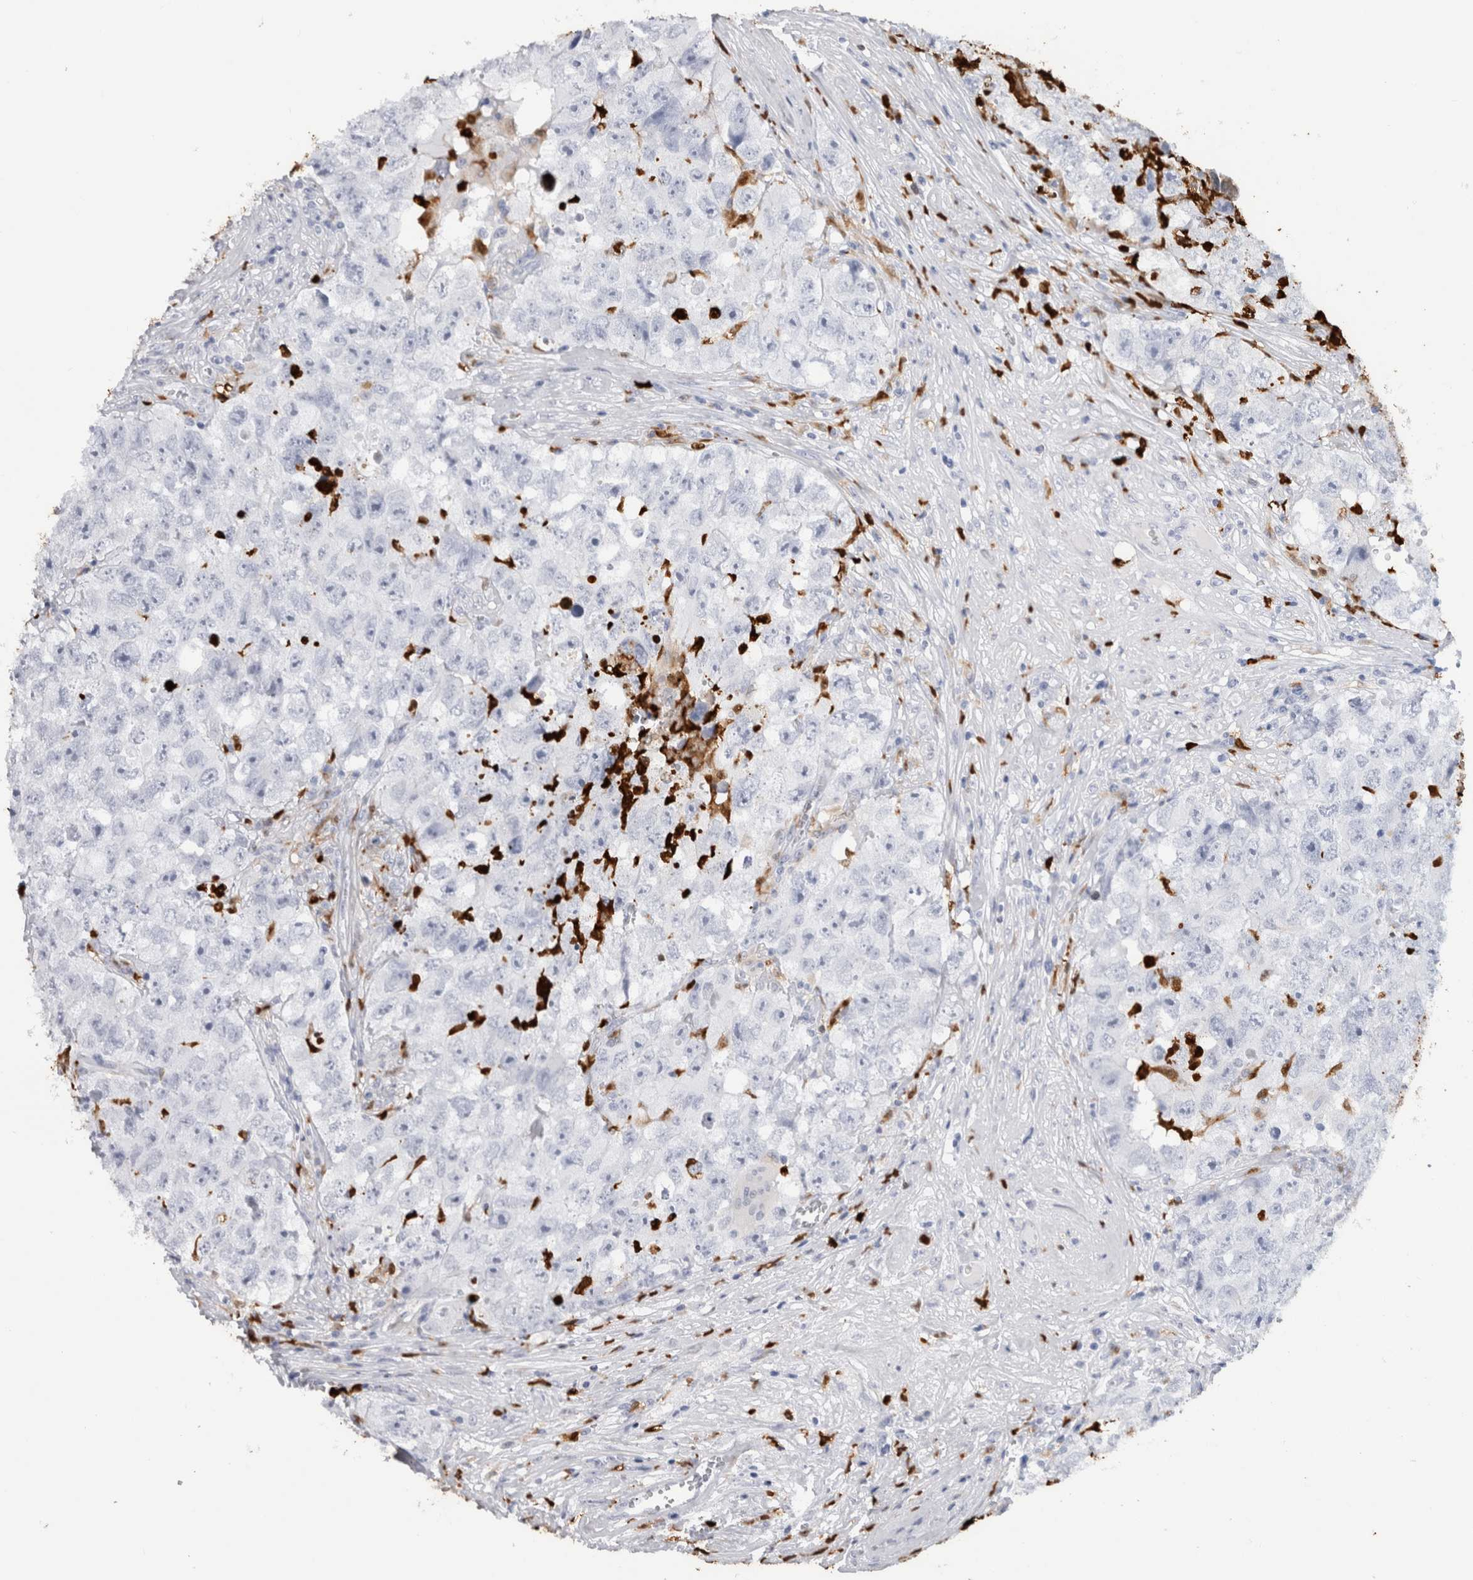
{"staining": {"intensity": "negative", "quantity": "none", "location": "none"}, "tissue": "testis cancer", "cell_type": "Tumor cells", "image_type": "cancer", "snomed": [{"axis": "morphology", "description": "Seminoma, NOS"}, {"axis": "morphology", "description": "Carcinoma, Embryonal, NOS"}, {"axis": "topography", "description": "Testis"}], "caption": "DAB (3,3'-diaminobenzidine) immunohistochemical staining of human seminoma (testis) demonstrates no significant staining in tumor cells.", "gene": "S100A8", "patient": {"sex": "male", "age": 43}}